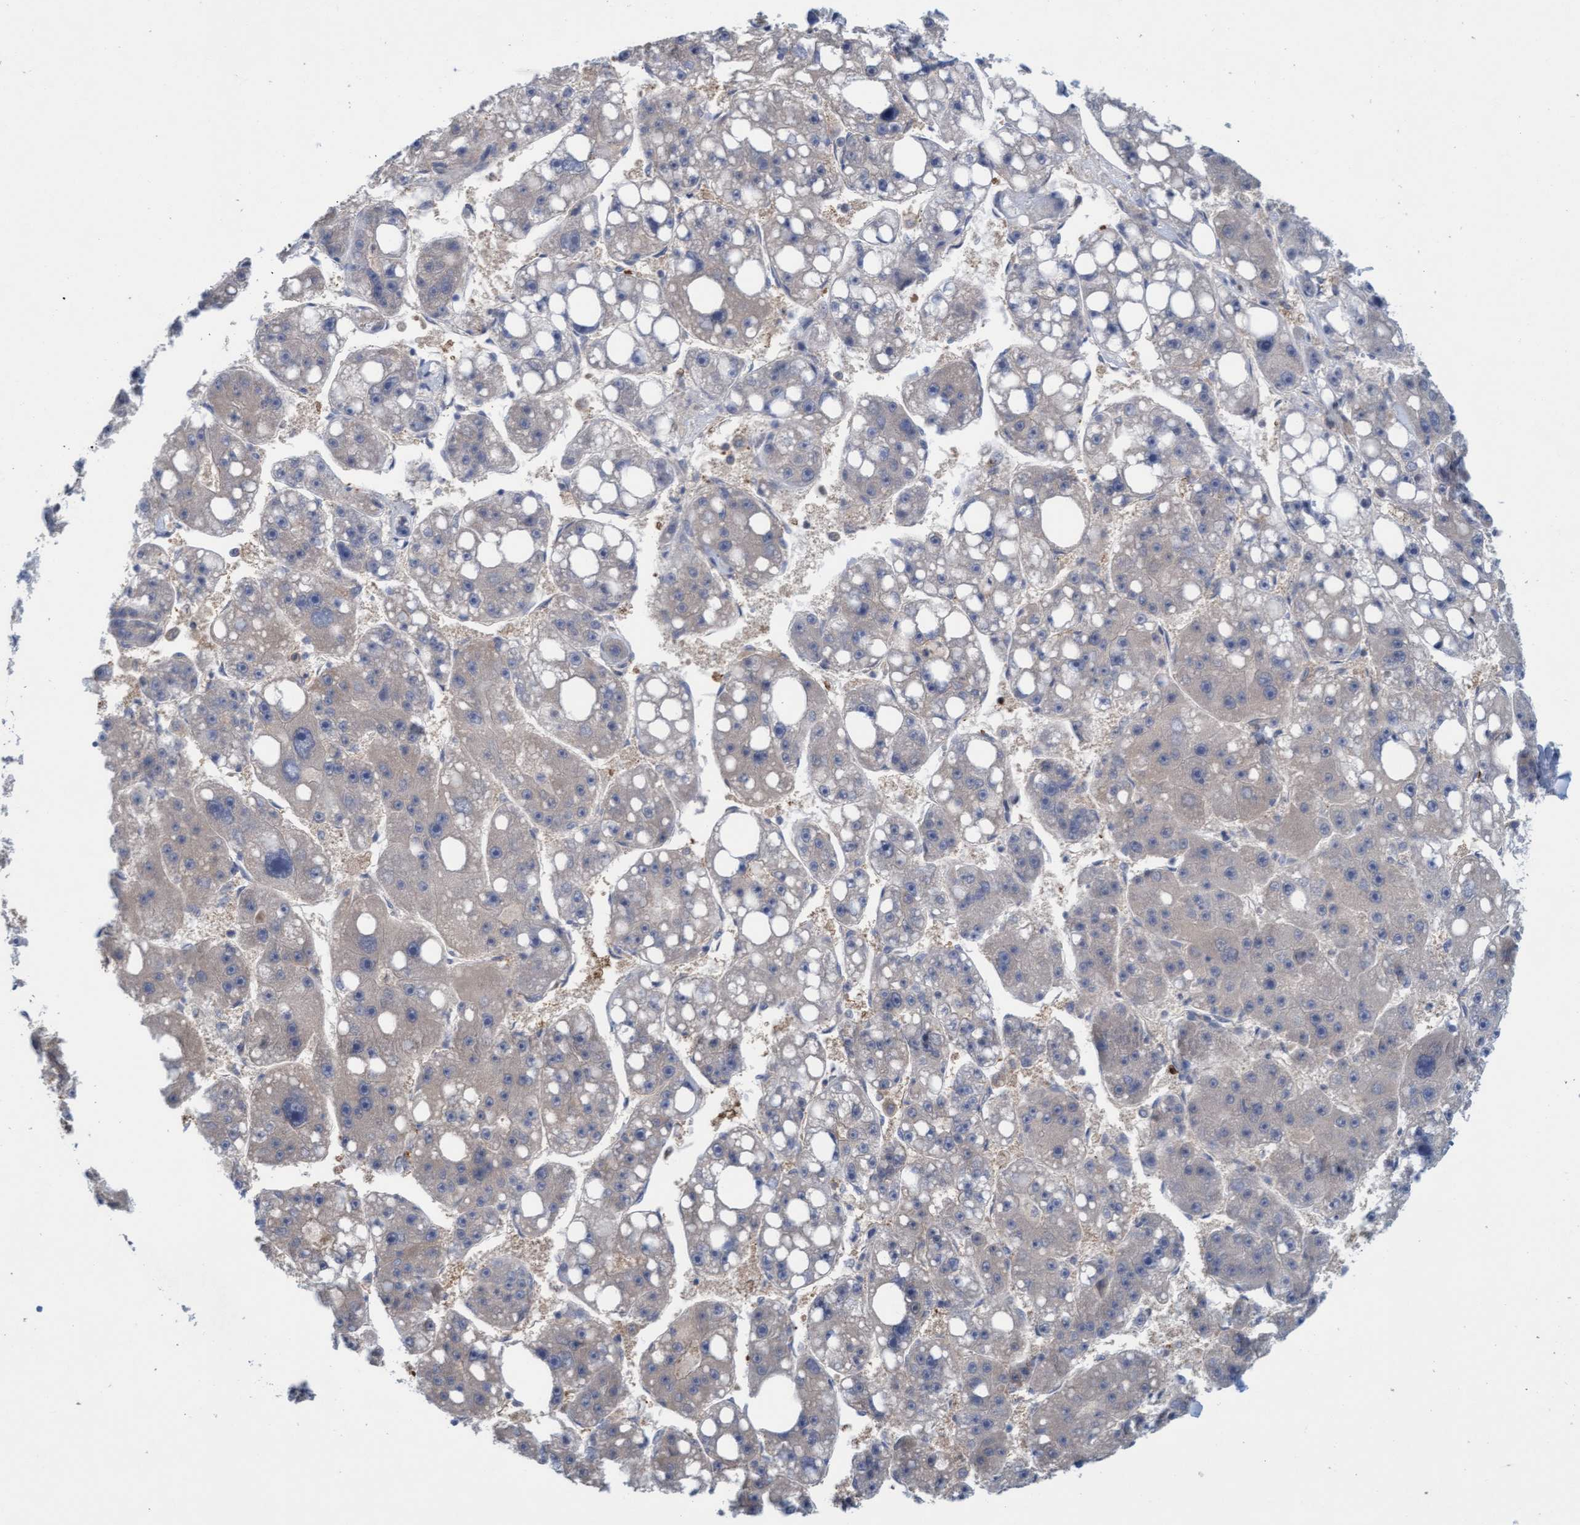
{"staining": {"intensity": "negative", "quantity": "none", "location": "none"}, "tissue": "liver cancer", "cell_type": "Tumor cells", "image_type": "cancer", "snomed": [{"axis": "morphology", "description": "Carcinoma, Hepatocellular, NOS"}, {"axis": "topography", "description": "Liver"}], "caption": "This photomicrograph is of liver cancer (hepatocellular carcinoma) stained with immunohistochemistry to label a protein in brown with the nuclei are counter-stained blue. There is no positivity in tumor cells.", "gene": "KLHL25", "patient": {"sex": "female", "age": 61}}